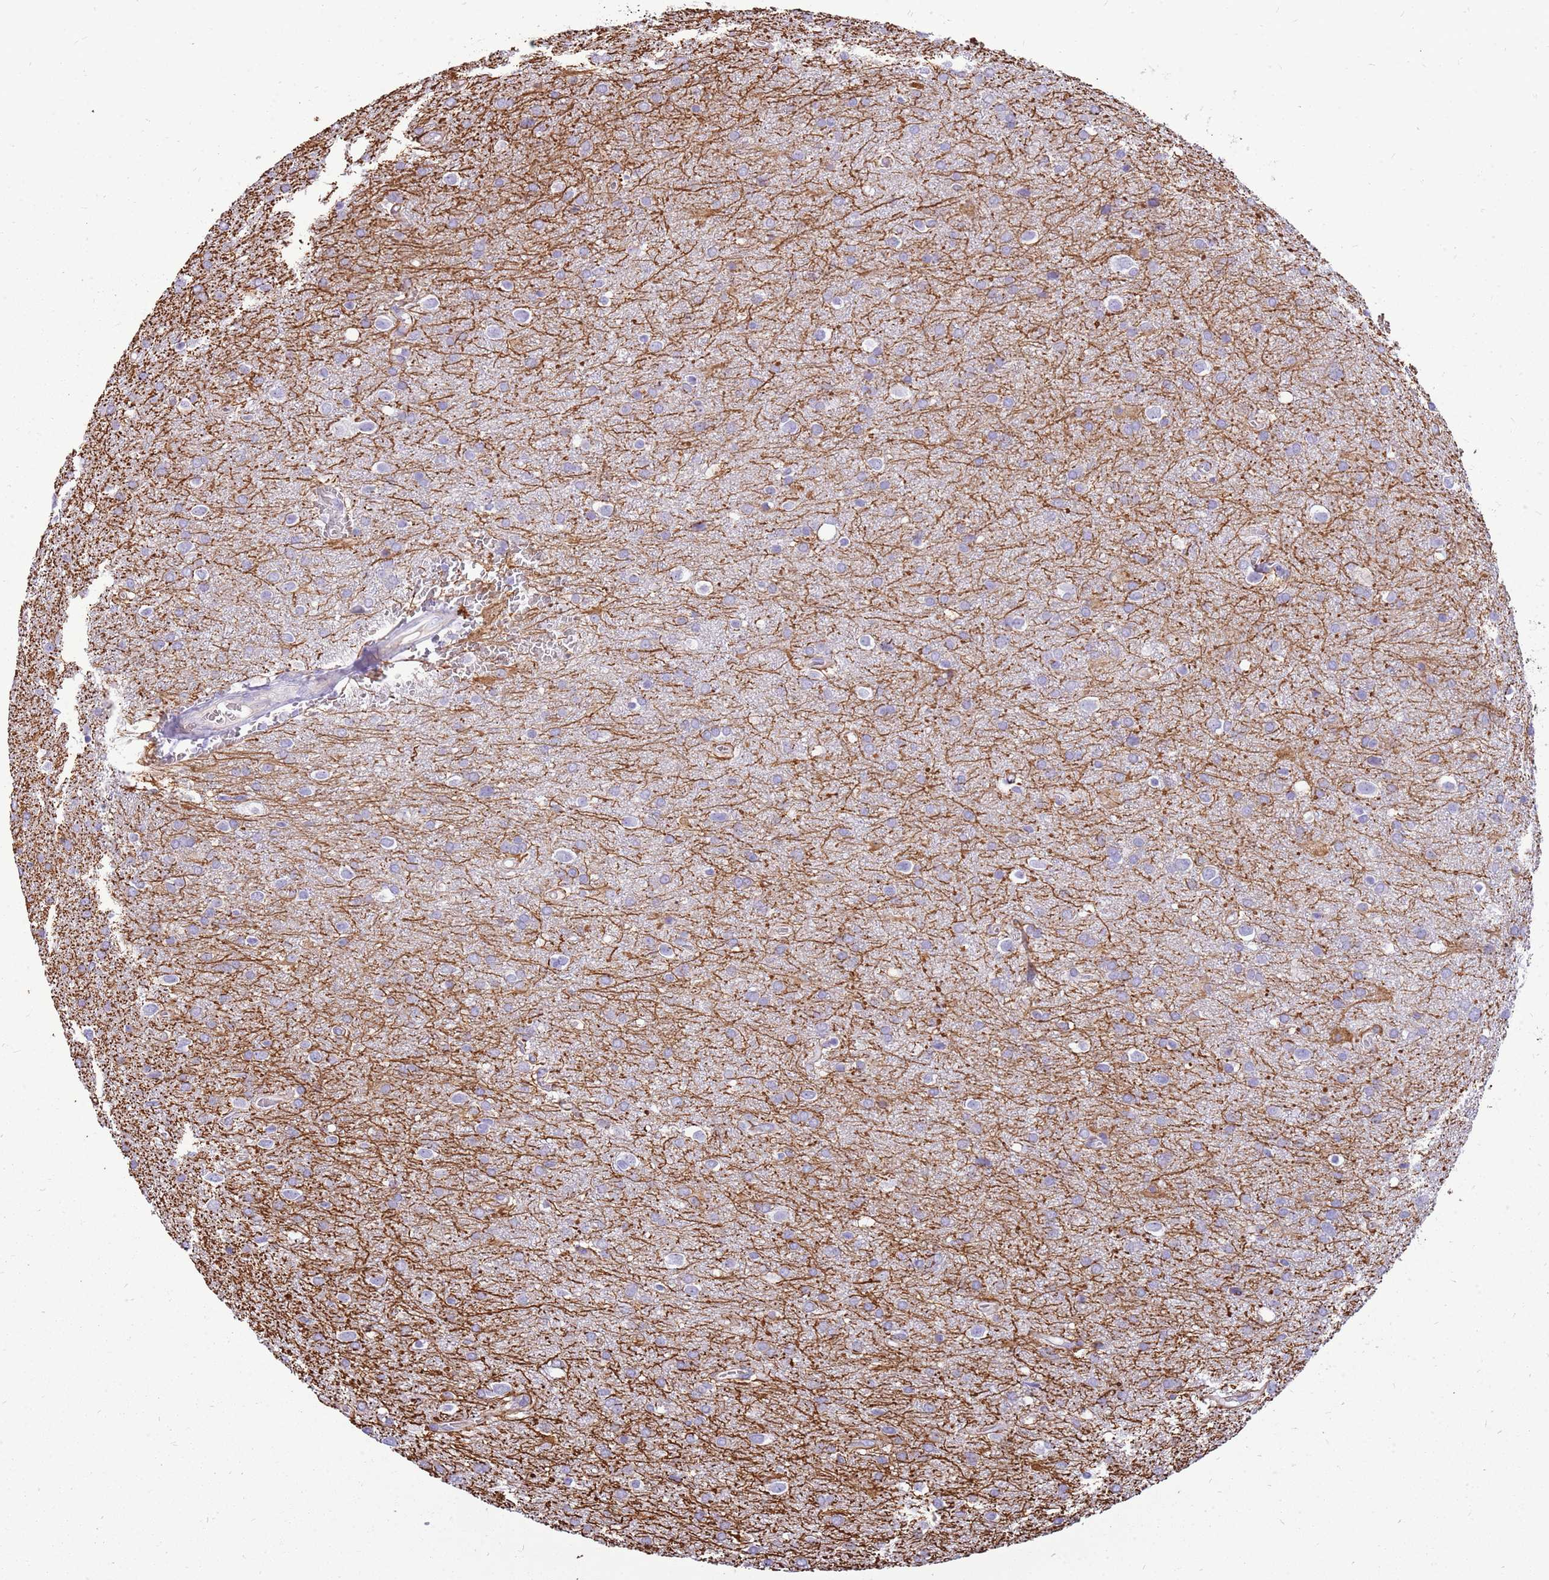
{"staining": {"intensity": "negative", "quantity": "none", "location": "none"}, "tissue": "glioma", "cell_type": "Tumor cells", "image_type": "cancer", "snomed": [{"axis": "morphology", "description": "Glioma, malignant, Low grade"}, {"axis": "topography", "description": "Brain"}], "caption": "There is no significant staining in tumor cells of glioma. (DAB IHC, high magnification).", "gene": "PCNX1", "patient": {"sex": "female", "age": 32}}